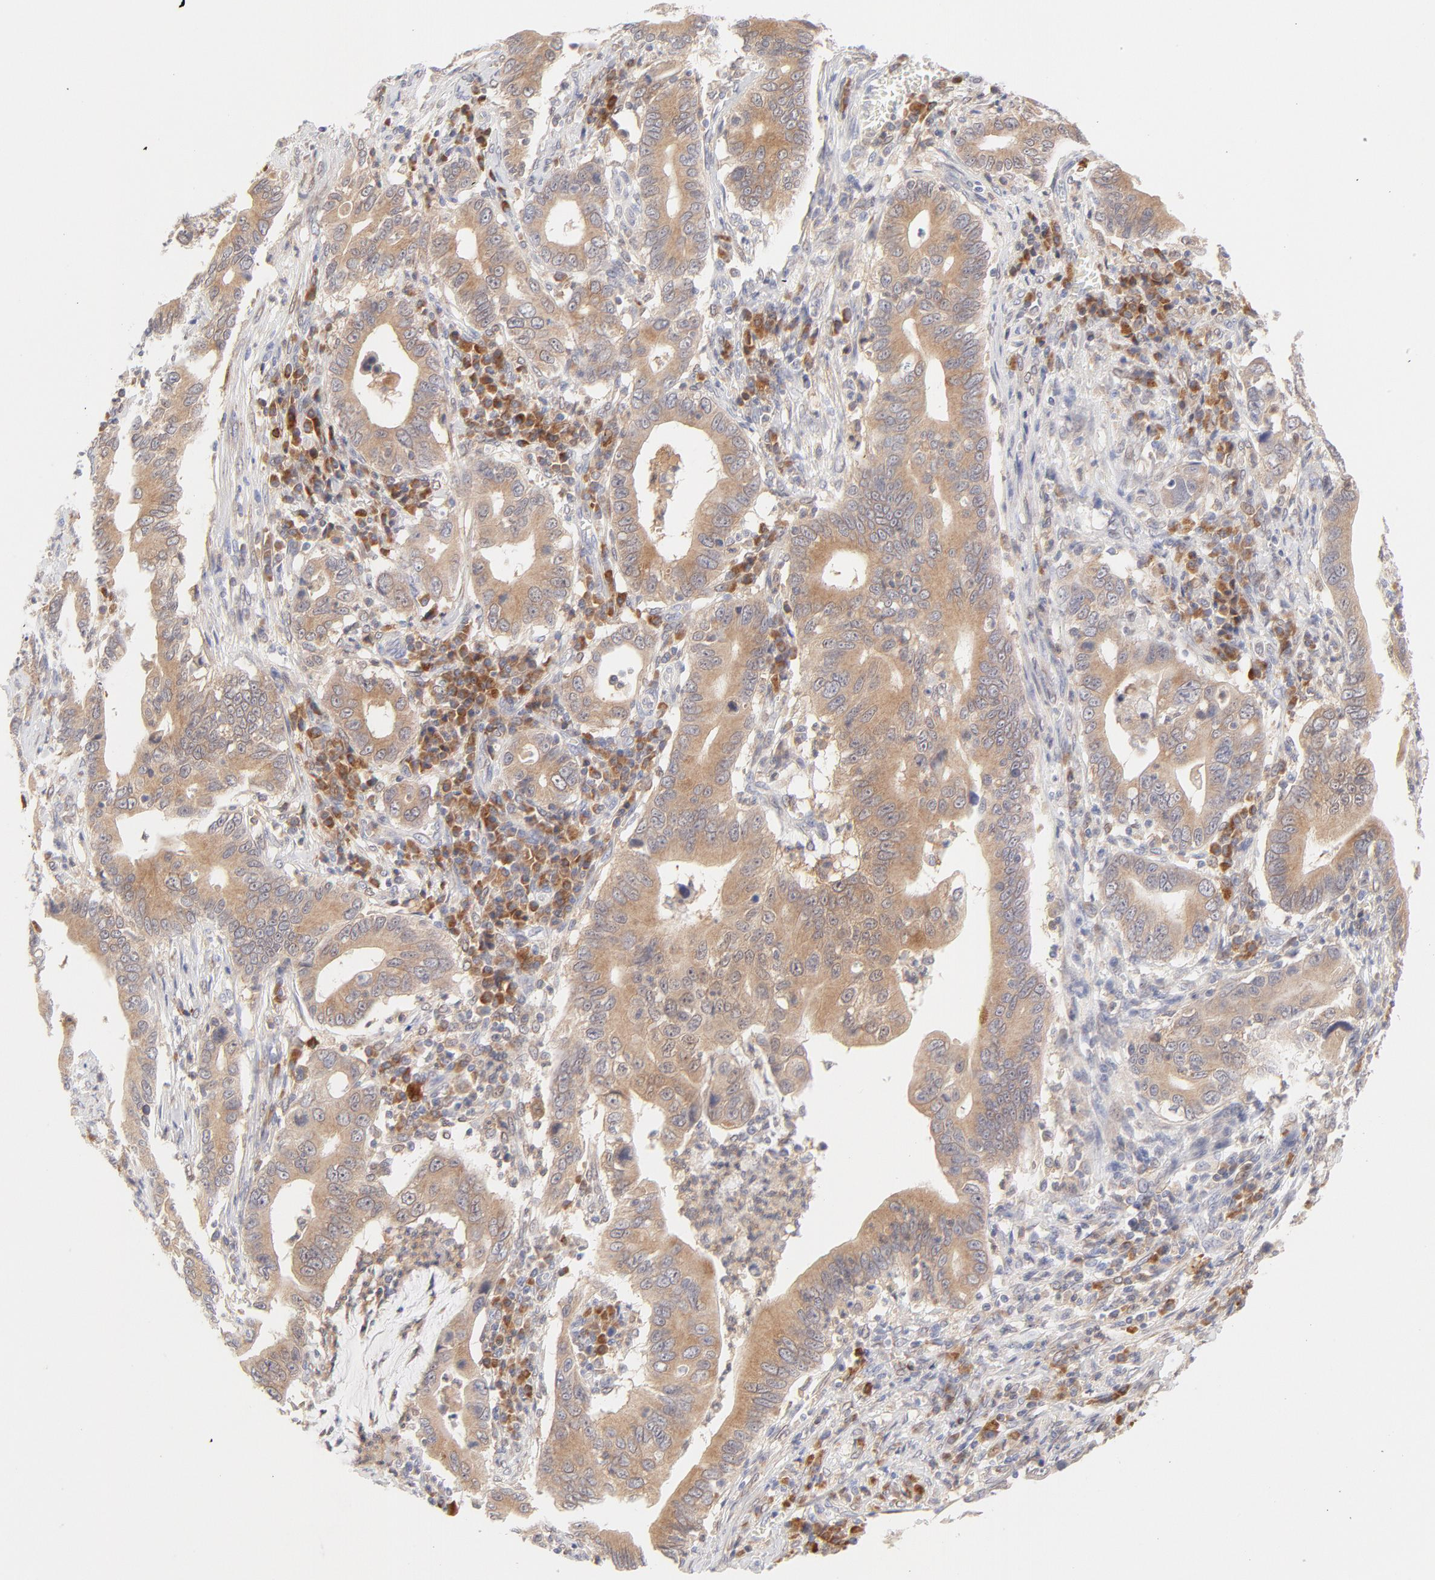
{"staining": {"intensity": "moderate", "quantity": ">75%", "location": "cytoplasmic/membranous"}, "tissue": "stomach cancer", "cell_type": "Tumor cells", "image_type": "cancer", "snomed": [{"axis": "morphology", "description": "Adenocarcinoma, NOS"}, {"axis": "topography", "description": "Stomach, upper"}], "caption": "Adenocarcinoma (stomach) stained with immunohistochemistry (IHC) shows moderate cytoplasmic/membranous positivity in about >75% of tumor cells.", "gene": "RPS6KA1", "patient": {"sex": "male", "age": 63}}